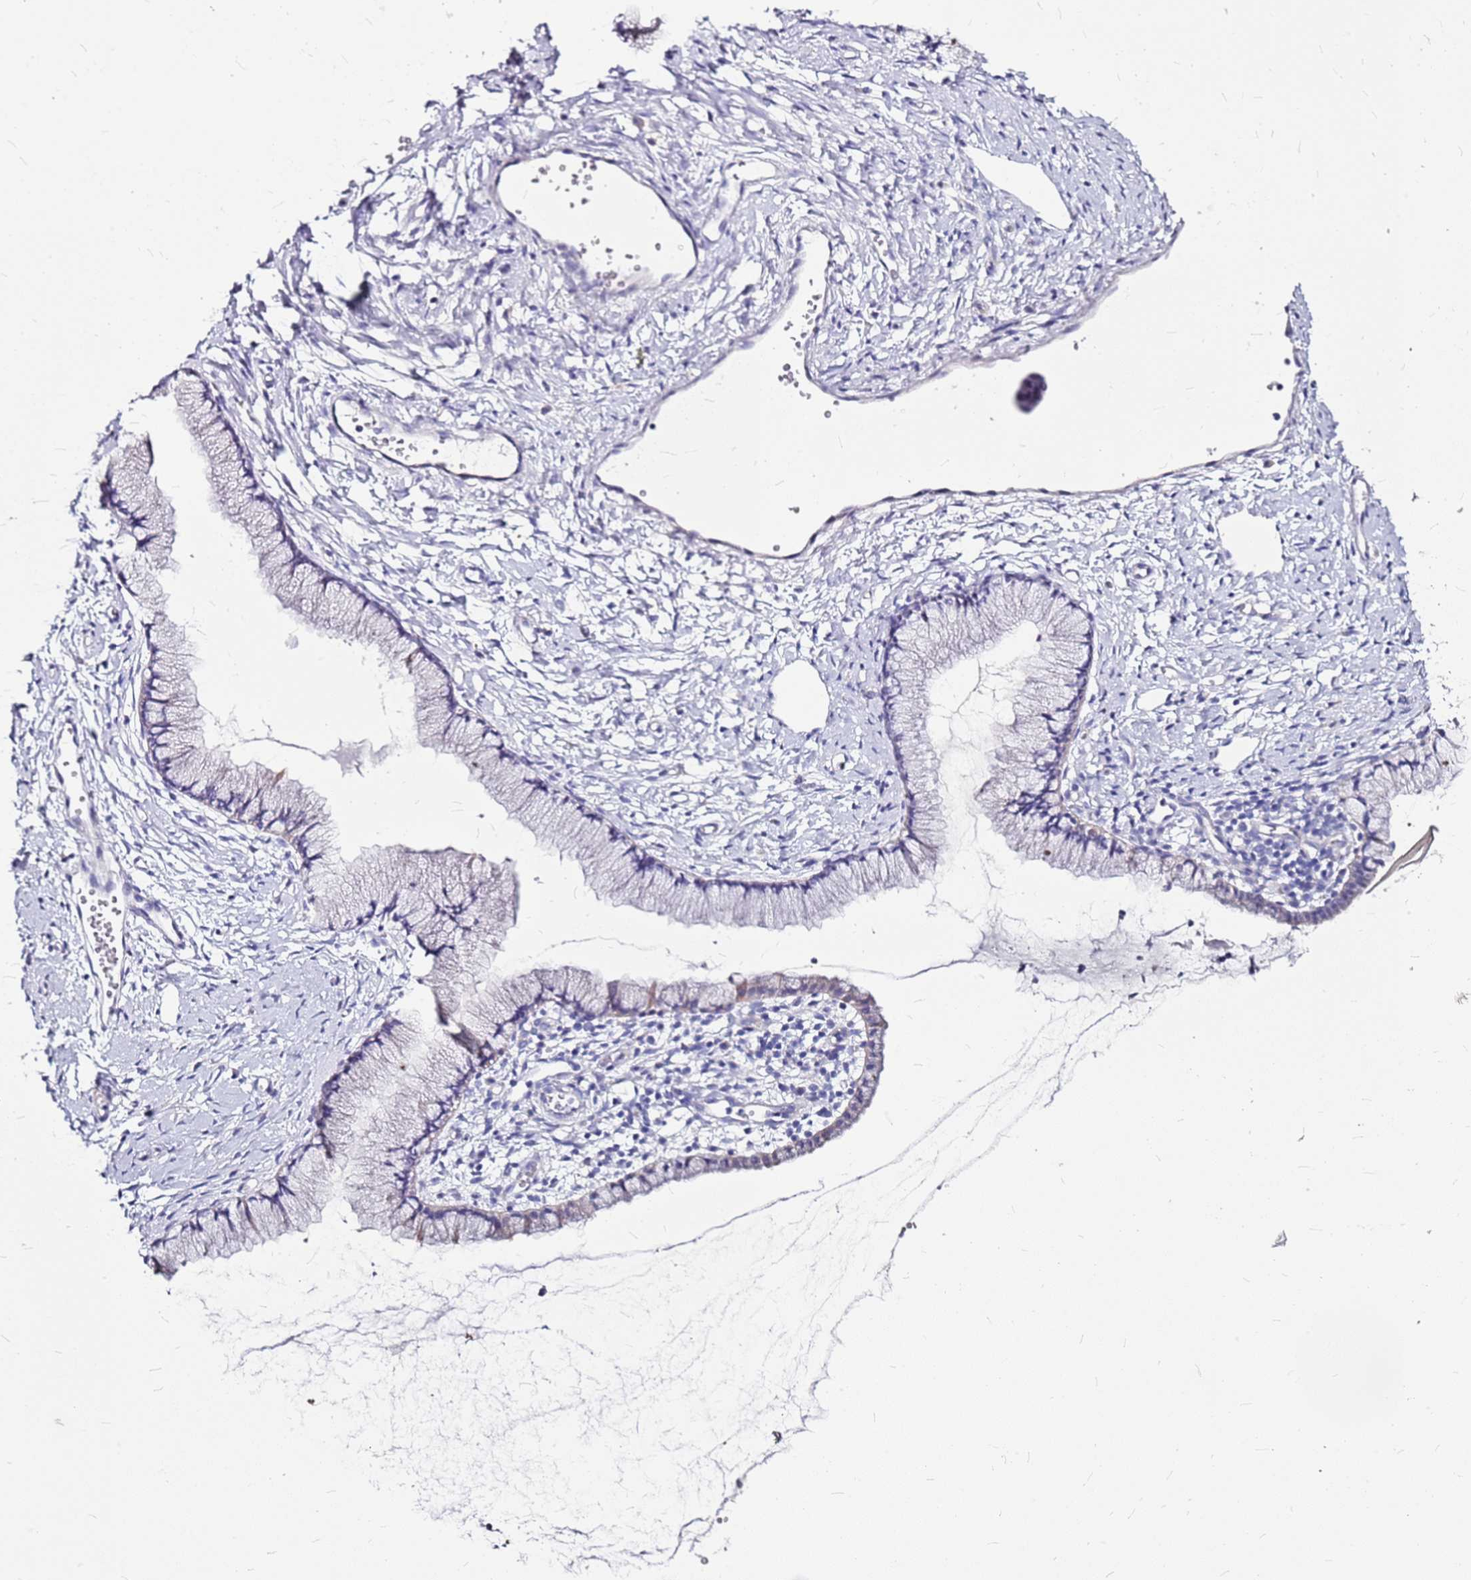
{"staining": {"intensity": "negative", "quantity": "none", "location": "none"}, "tissue": "cervix", "cell_type": "Glandular cells", "image_type": "normal", "snomed": [{"axis": "morphology", "description": "Normal tissue, NOS"}, {"axis": "topography", "description": "Cervix"}], "caption": "Immunohistochemistry (IHC) photomicrograph of normal human cervix stained for a protein (brown), which reveals no expression in glandular cells.", "gene": "CASD1", "patient": {"sex": "female", "age": 40}}